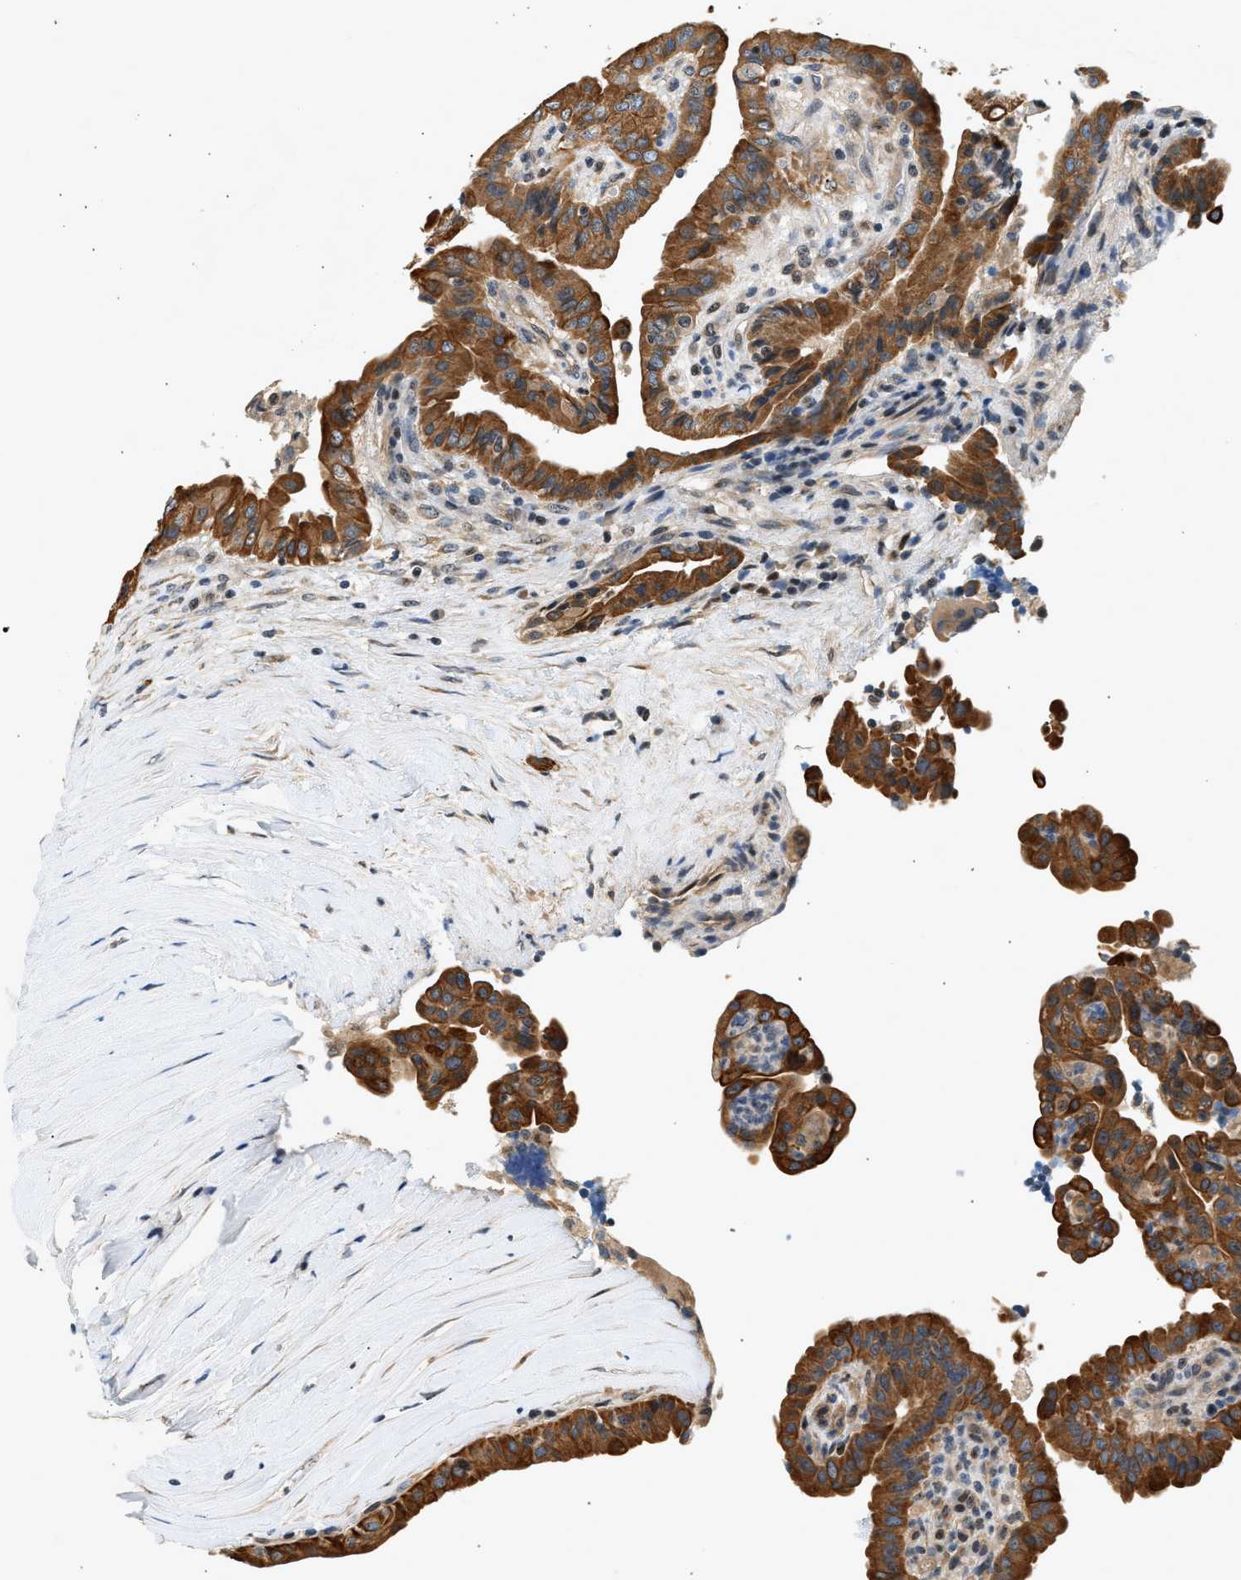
{"staining": {"intensity": "strong", "quantity": ">75%", "location": "cytoplasmic/membranous"}, "tissue": "thyroid cancer", "cell_type": "Tumor cells", "image_type": "cancer", "snomed": [{"axis": "morphology", "description": "Papillary adenocarcinoma, NOS"}, {"axis": "topography", "description": "Thyroid gland"}], "caption": "A brown stain highlights strong cytoplasmic/membranous staining of a protein in thyroid papillary adenocarcinoma tumor cells. The staining is performed using DAB (3,3'-diaminobenzidine) brown chromogen to label protein expression. The nuclei are counter-stained blue using hematoxylin.", "gene": "WDR31", "patient": {"sex": "male", "age": 33}}